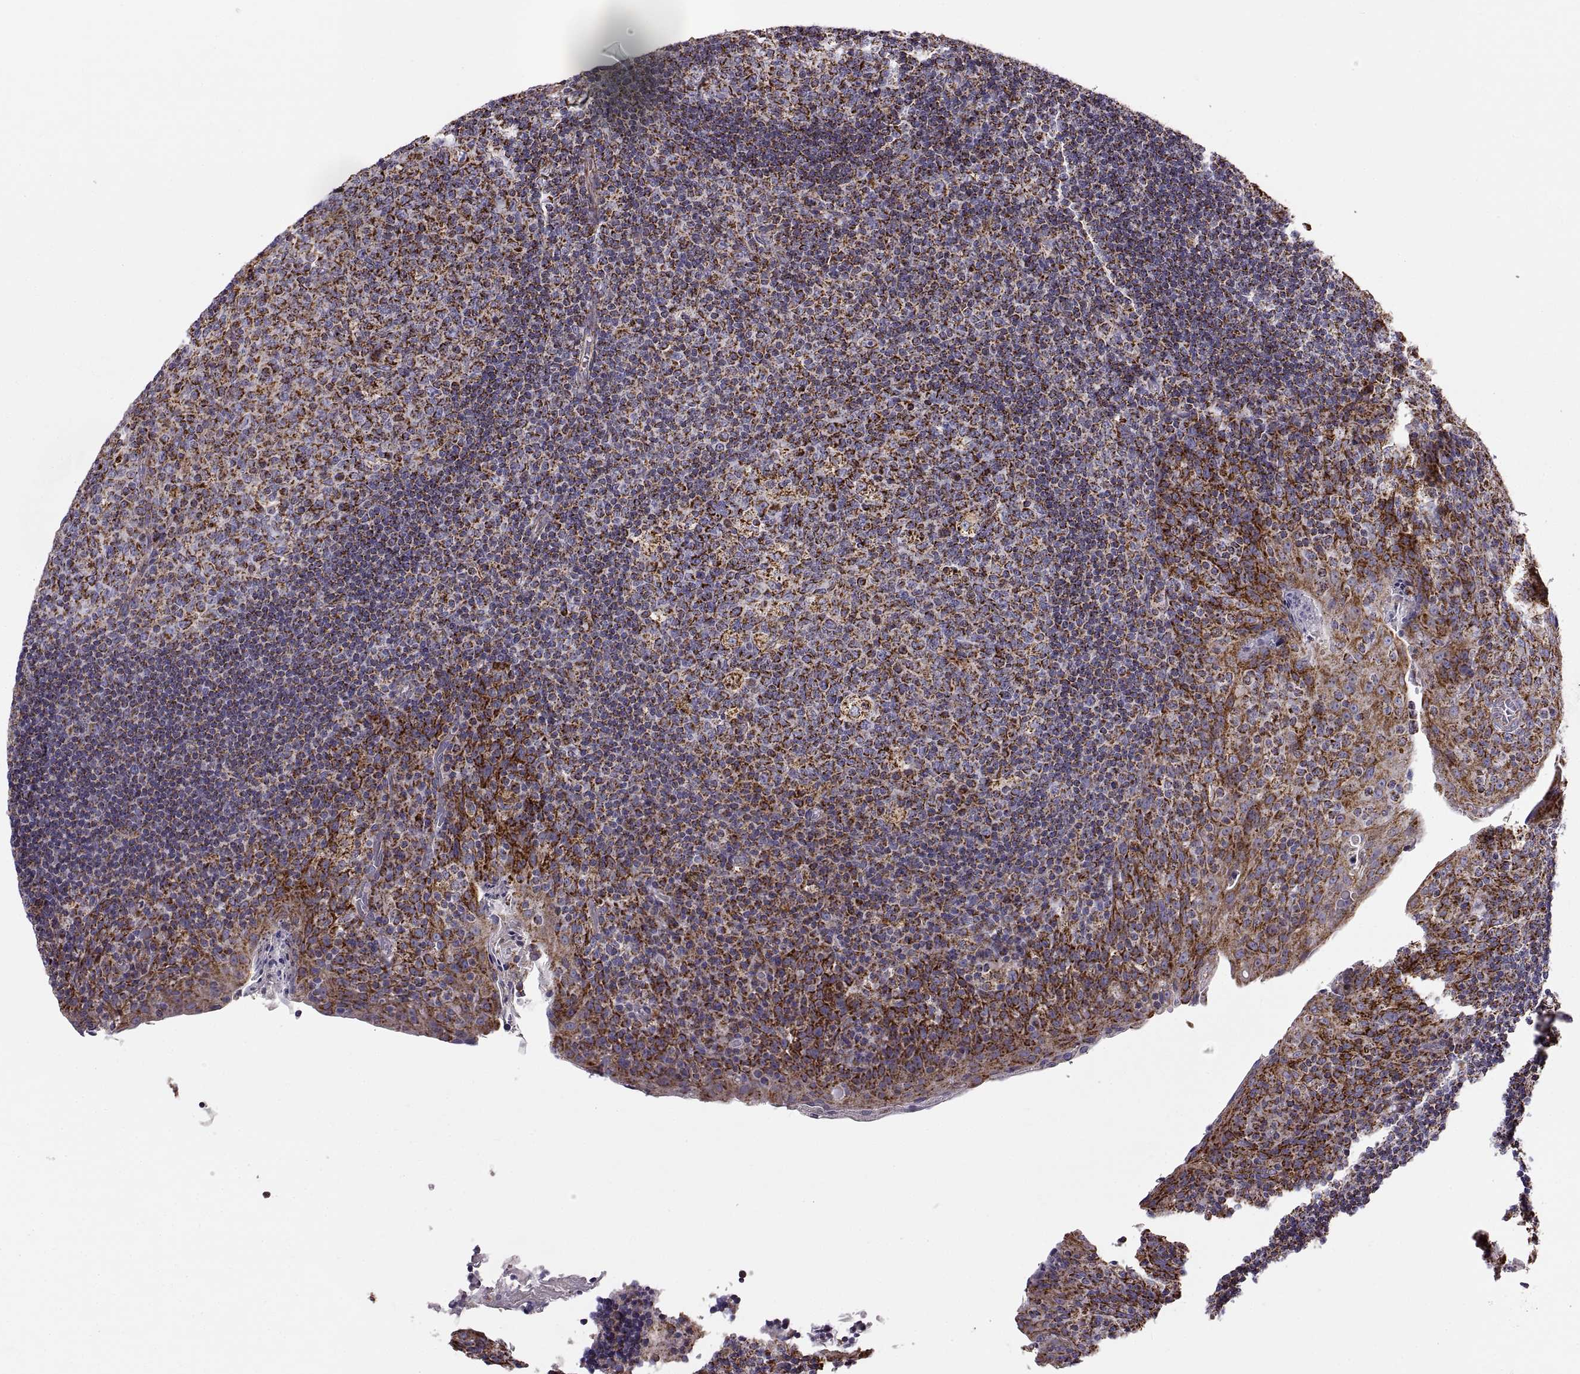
{"staining": {"intensity": "strong", "quantity": ">75%", "location": "cytoplasmic/membranous"}, "tissue": "tonsil", "cell_type": "Germinal center cells", "image_type": "normal", "snomed": [{"axis": "morphology", "description": "Normal tissue, NOS"}, {"axis": "topography", "description": "Tonsil"}], "caption": "A micrograph showing strong cytoplasmic/membranous expression in approximately >75% of germinal center cells in normal tonsil, as visualized by brown immunohistochemical staining.", "gene": "ARSD", "patient": {"sex": "male", "age": 17}}